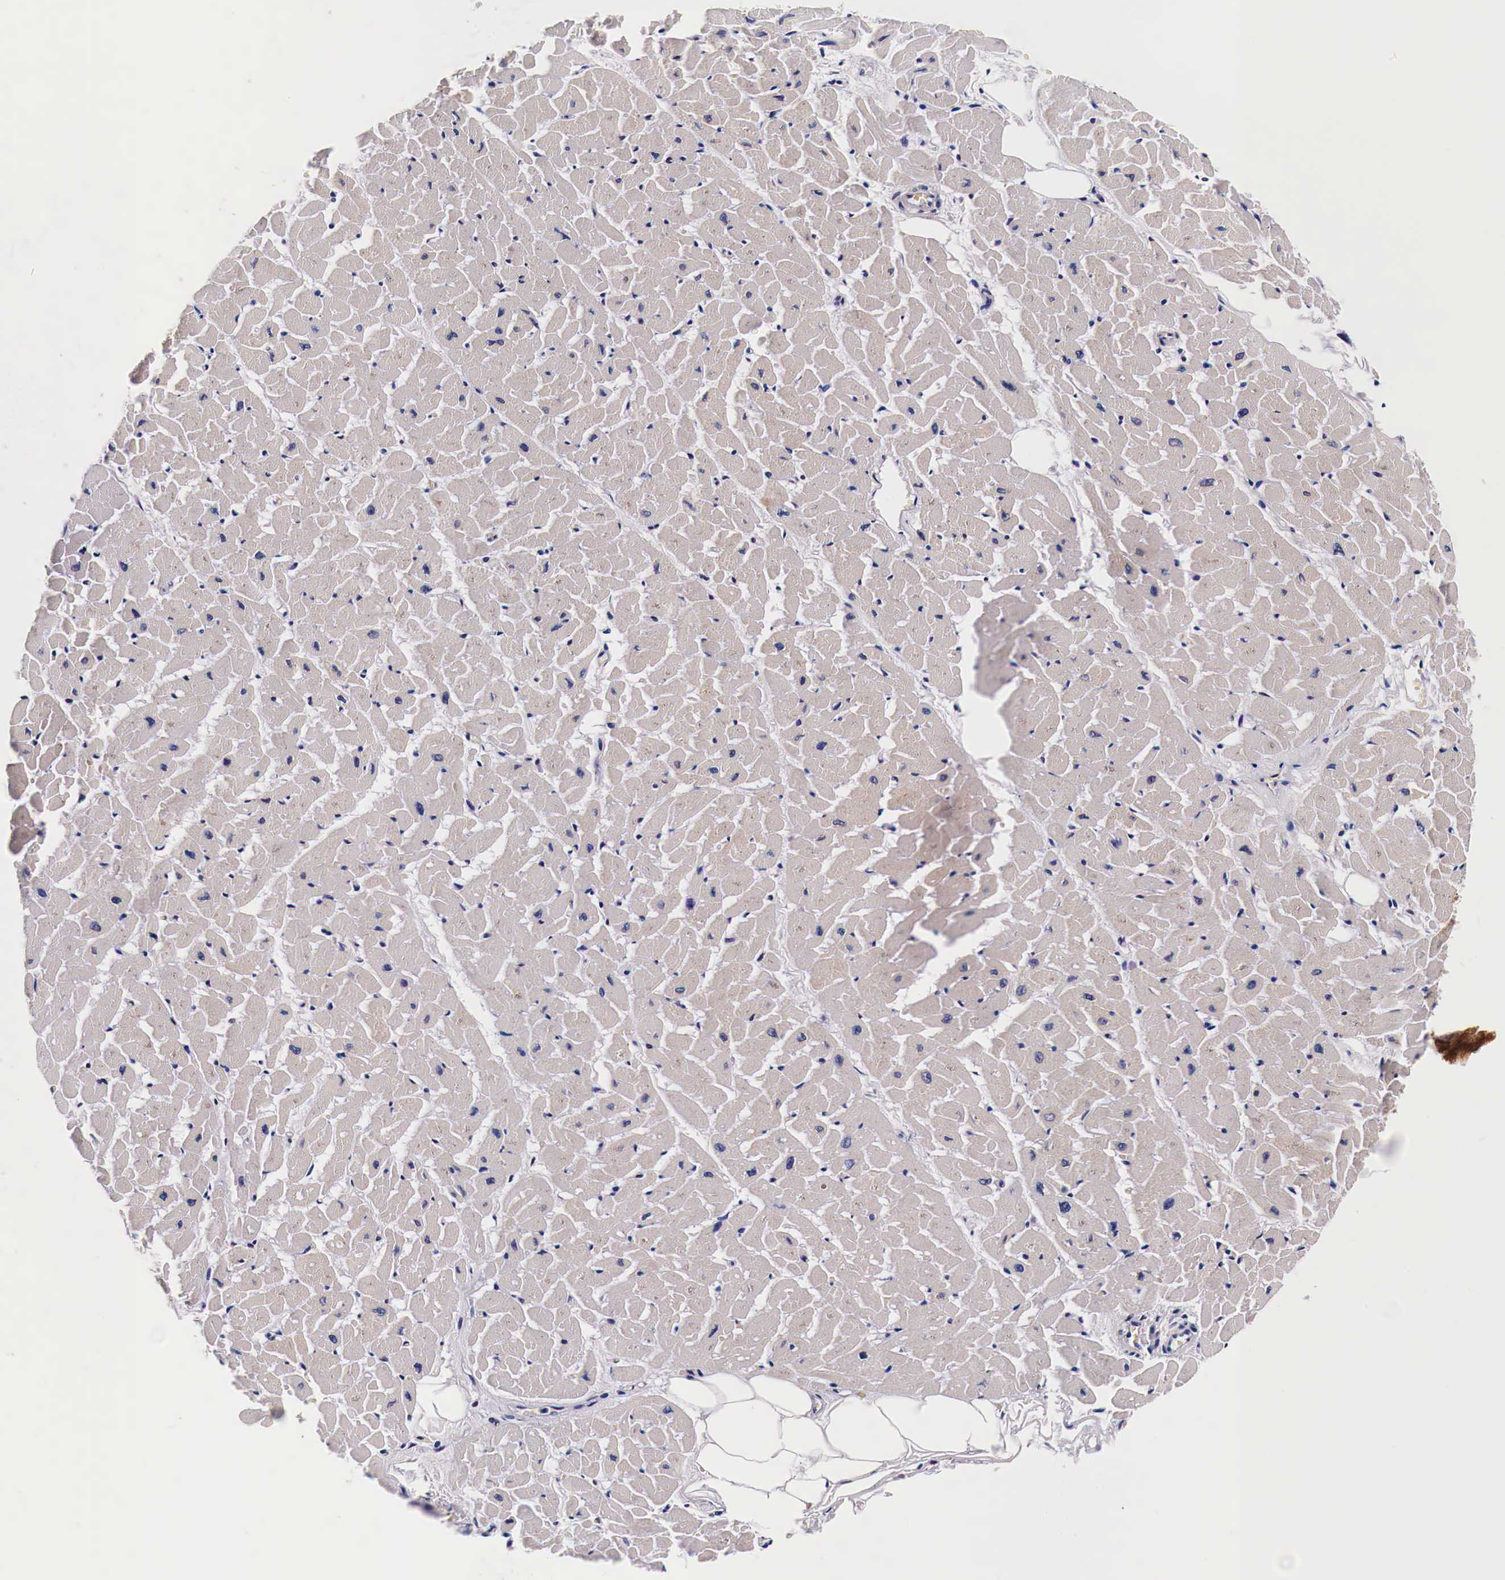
{"staining": {"intensity": "weak", "quantity": ">75%", "location": "cytoplasmic/membranous"}, "tissue": "heart muscle", "cell_type": "Cardiomyocytes", "image_type": "normal", "snomed": [{"axis": "morphology", "description": "Normal tissue, NOS"}, {"axis": "topography", "description": "Heart"}], "caption": "Immunohistochemistry photomicrograph of benign heart muscle: heart muscle stained using IHC demonstrates low levels of weak protein expression localized specifically in the cytoplasmic/membranous of cardiomyocytes, appearing as a cytoplasmic/membranous brown color.", "gene": "HSPB1", "patient": {"sex": "female", "age": 19}}